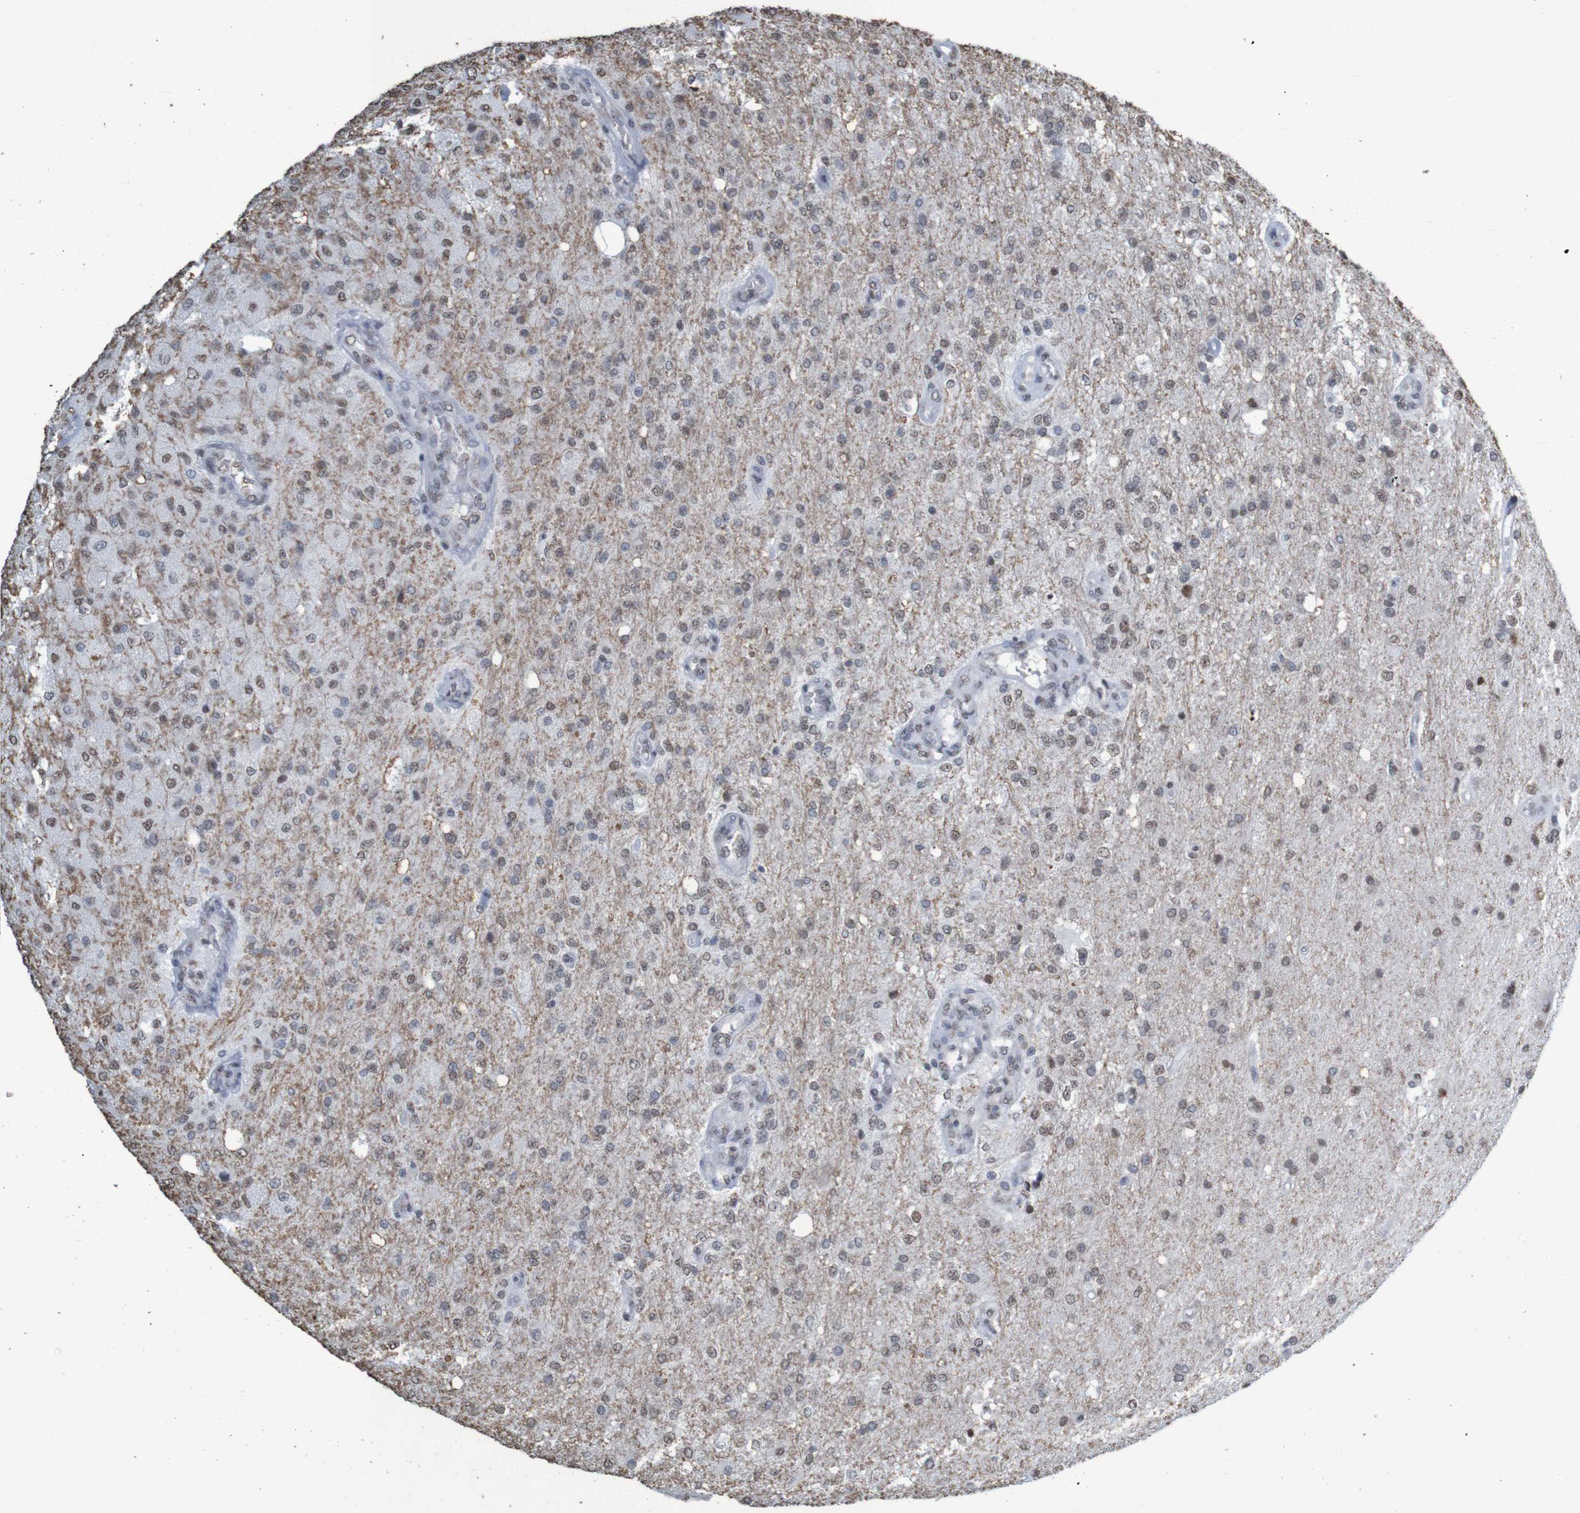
{"staining": {"intensity": "weak", "quantity": "25%-75%", "location": "nuclear"}, "tissue": "glioma", "cell_type": "Tumor cells", "image_type": "cancer", "snomed": [{"axis": "morphology", "description": "Normal tissue, NOS"}, {"axis": "morphology", "description": "Glioma, malignant, High grade"}, {"axis": "topography", "description": "Cerebral cortex"}], "caption": "DAB immunohistochemical staining of malignant glioma (high-grade) shows weak nuclear protein staining in approximately 25%-75% of tumor cells. Using DAB (brown) and hematoxylin (blue) stains, captured at high magnification using brightfield microscopy.", "gene": "GFI1", "patient": {"sex": "male", "age": 77}}